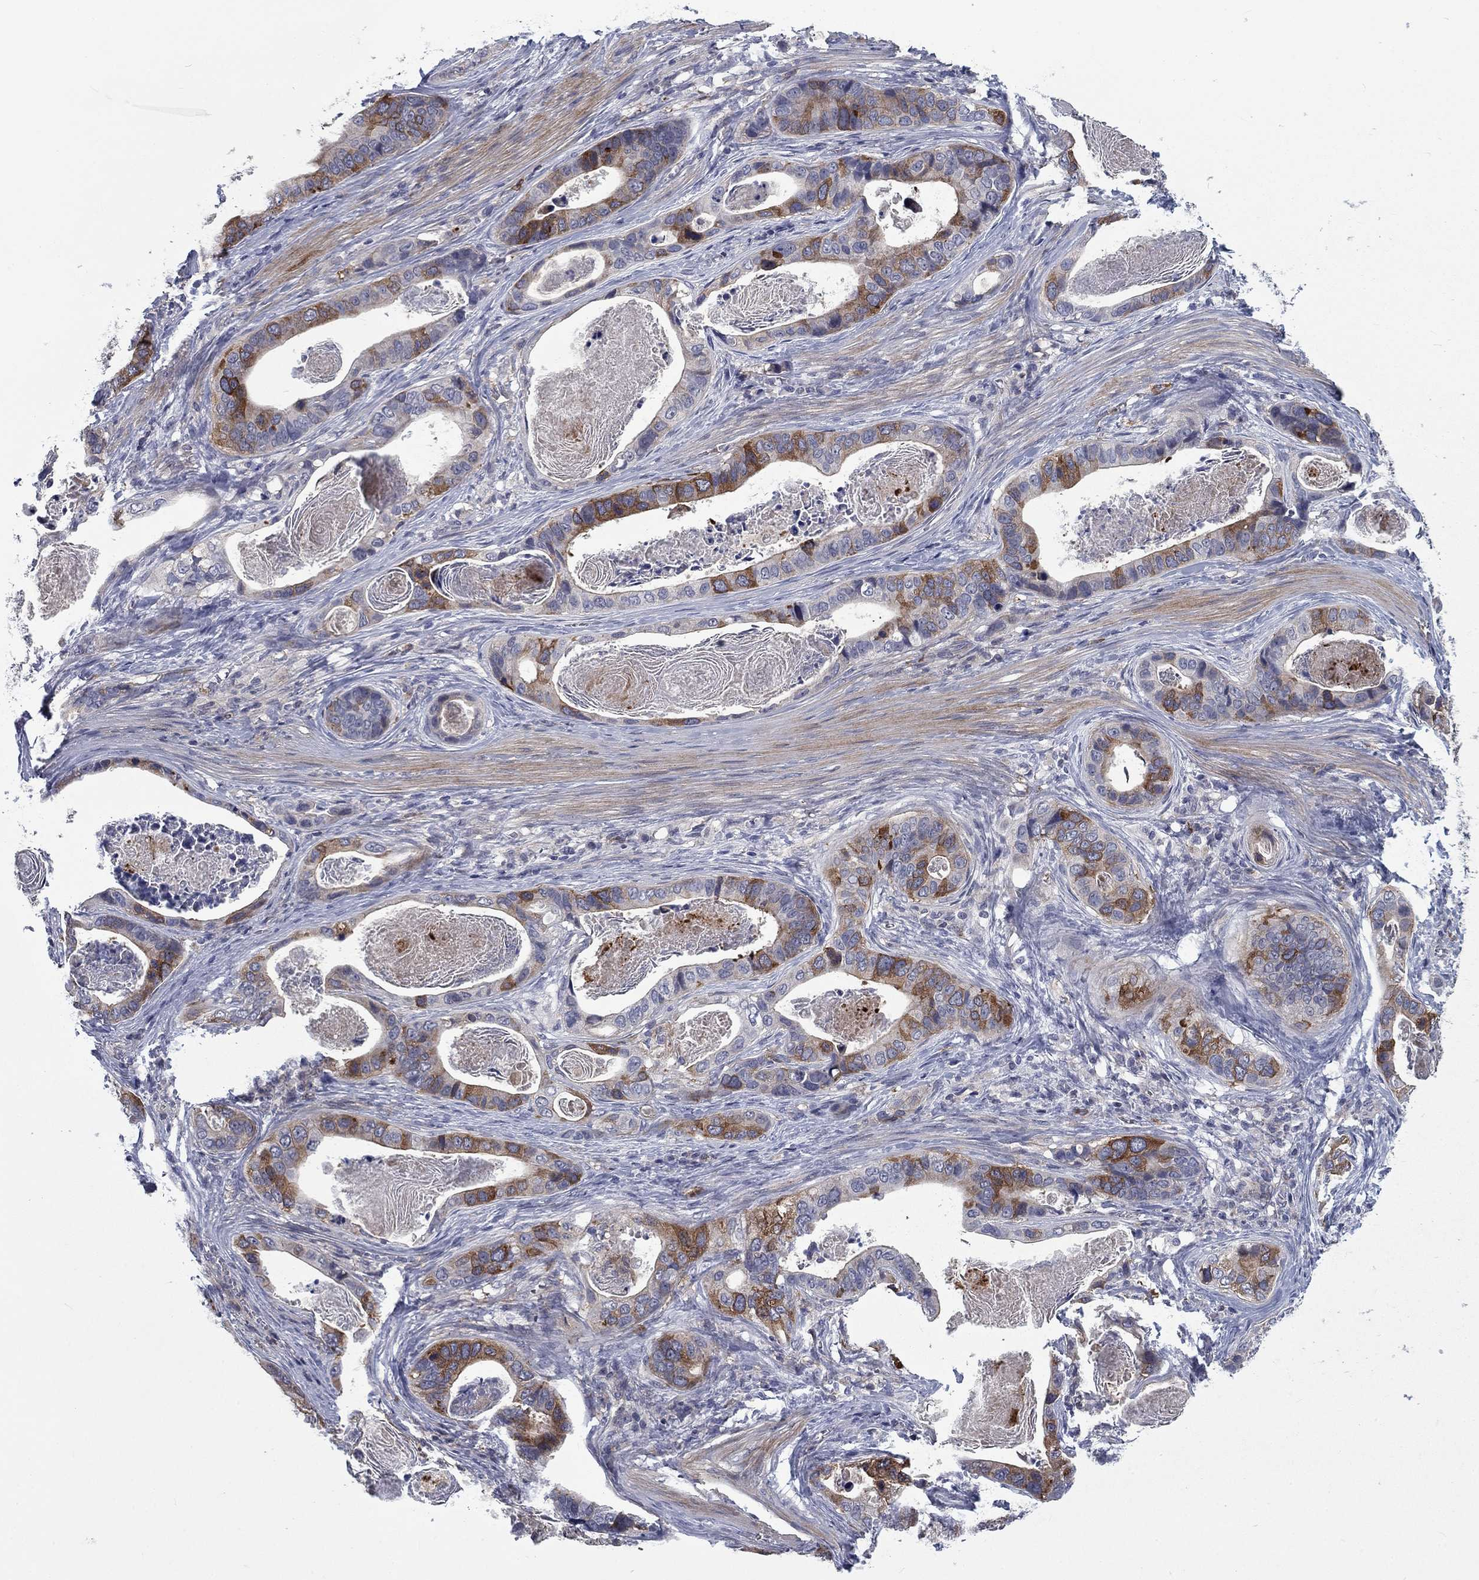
{"staining": {"intensity": "strong", "quantity": "25%-75%", "location": "cytoplasmic/membranous"}, "tissue": "stomach cancer", "cell_type": "Tumor cells", "image_type": "cancer", "snomed": [{"axis": "morphology", "description": "Adenocarcinoma, NOS"}, {"axis": "topography", "description": "Stomach"}], "caption": "Immunohistochemical staining of adenocarcinoma (stomach) shows high levels of strong cytoplasmic/membranous positivity in approximately 25%-75% of tumor cells. (IHC, brightfield microscopy, high magnification).", "gene": "KIF15", "patient": {"sex": "male", "age": 84}}